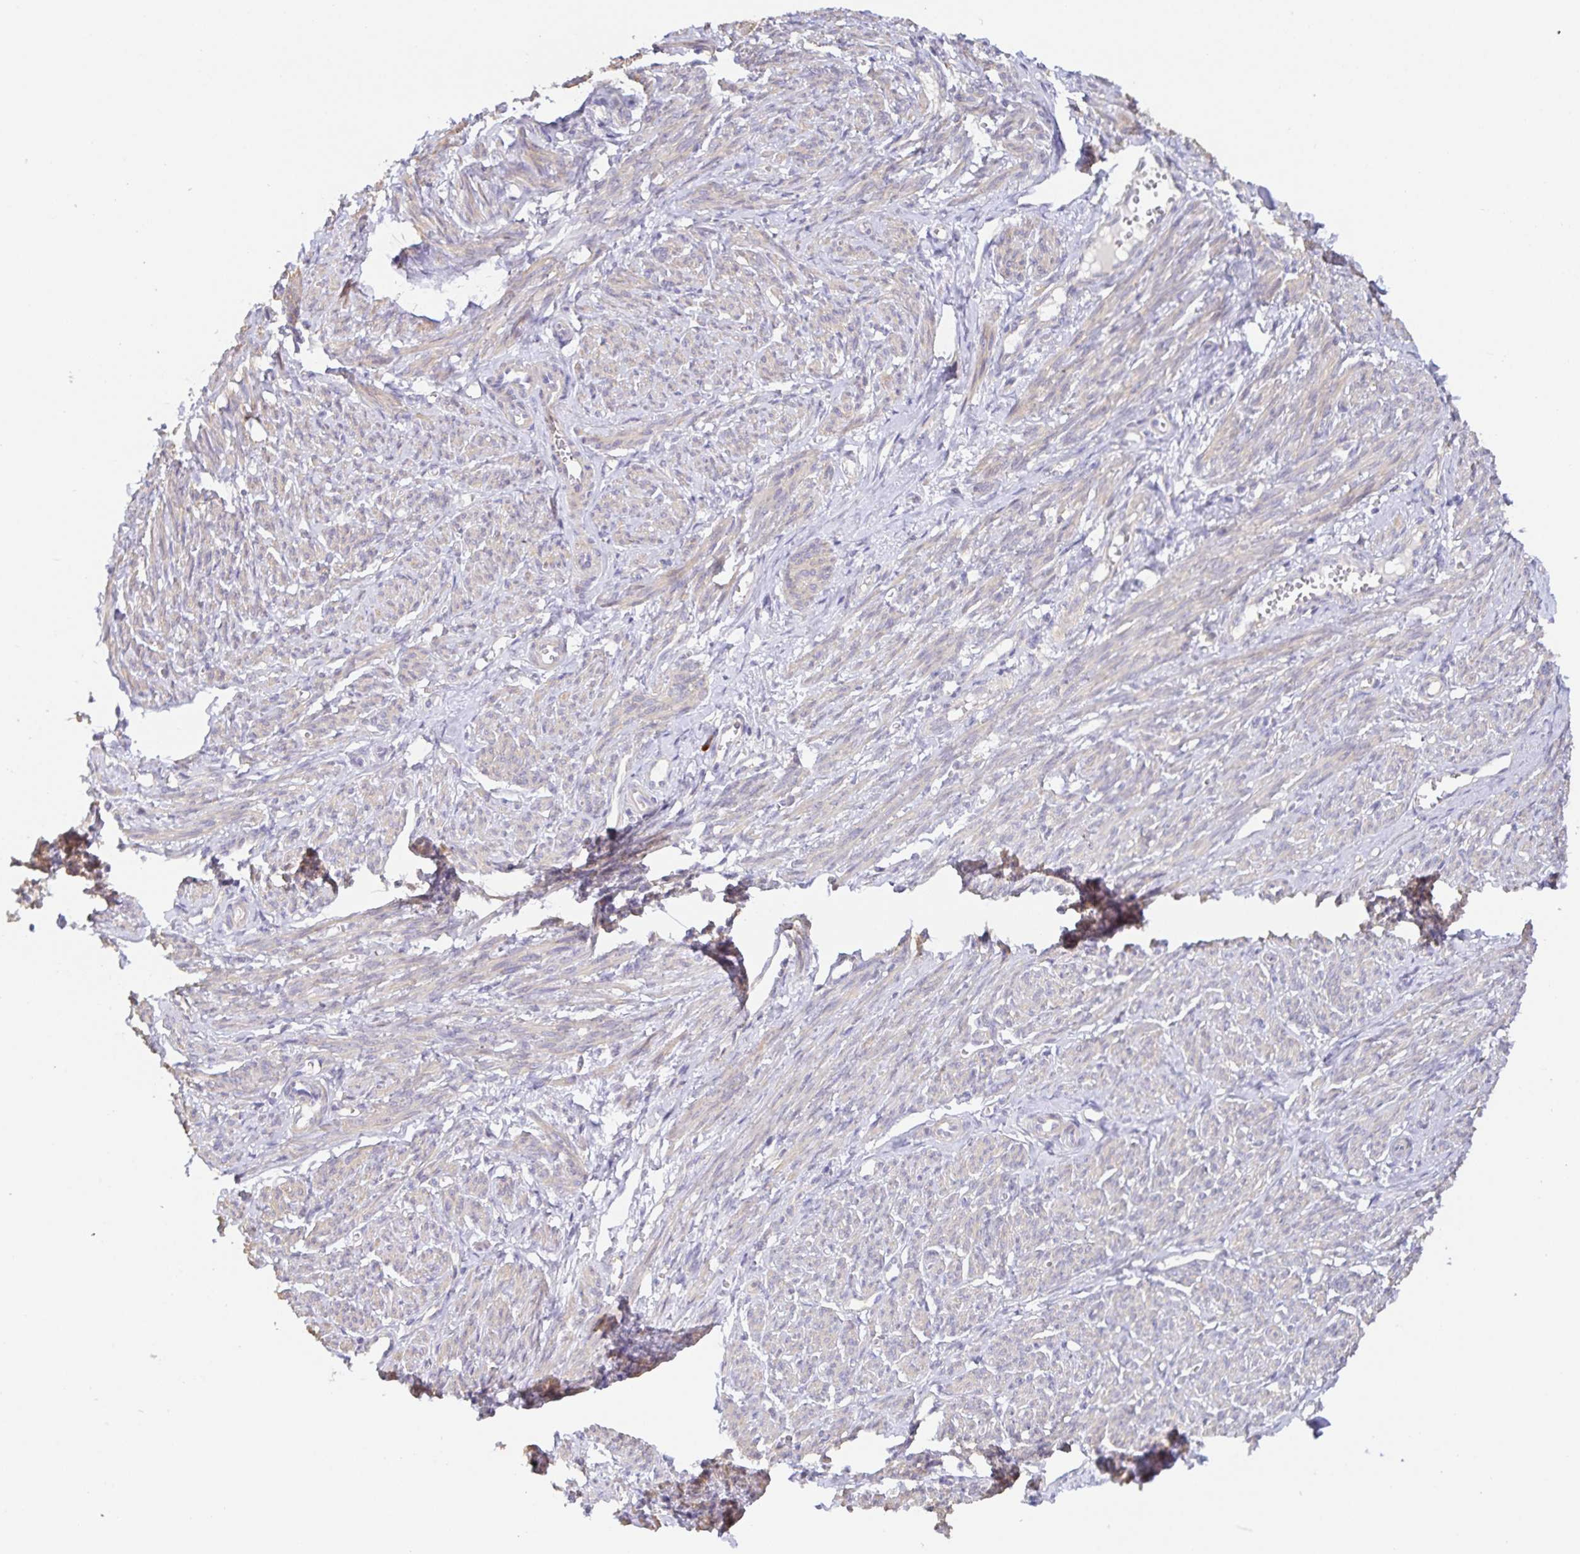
{"staining": {"intensity": "moderate", "quantity": "25%-75%", "location": "cytoplasmic/membranous"}, "tissue": "smooth muscle", "cell_type": "Smooth muscle cells", "image_type": "normal", "snomed": [{"axis": "morphology", "description": "Normal tissue, NOS"}, {"axis": "topography", "description": "Smooth muscle"}], "caption": "A medium amount of moderate cytoplasmic/membranous expression is present in about 25%-75% of smooth muscle cells in normal smooth muscle.", "gene": "ZDHHC11B", "patient": {"sex": "female", "age": 65}}